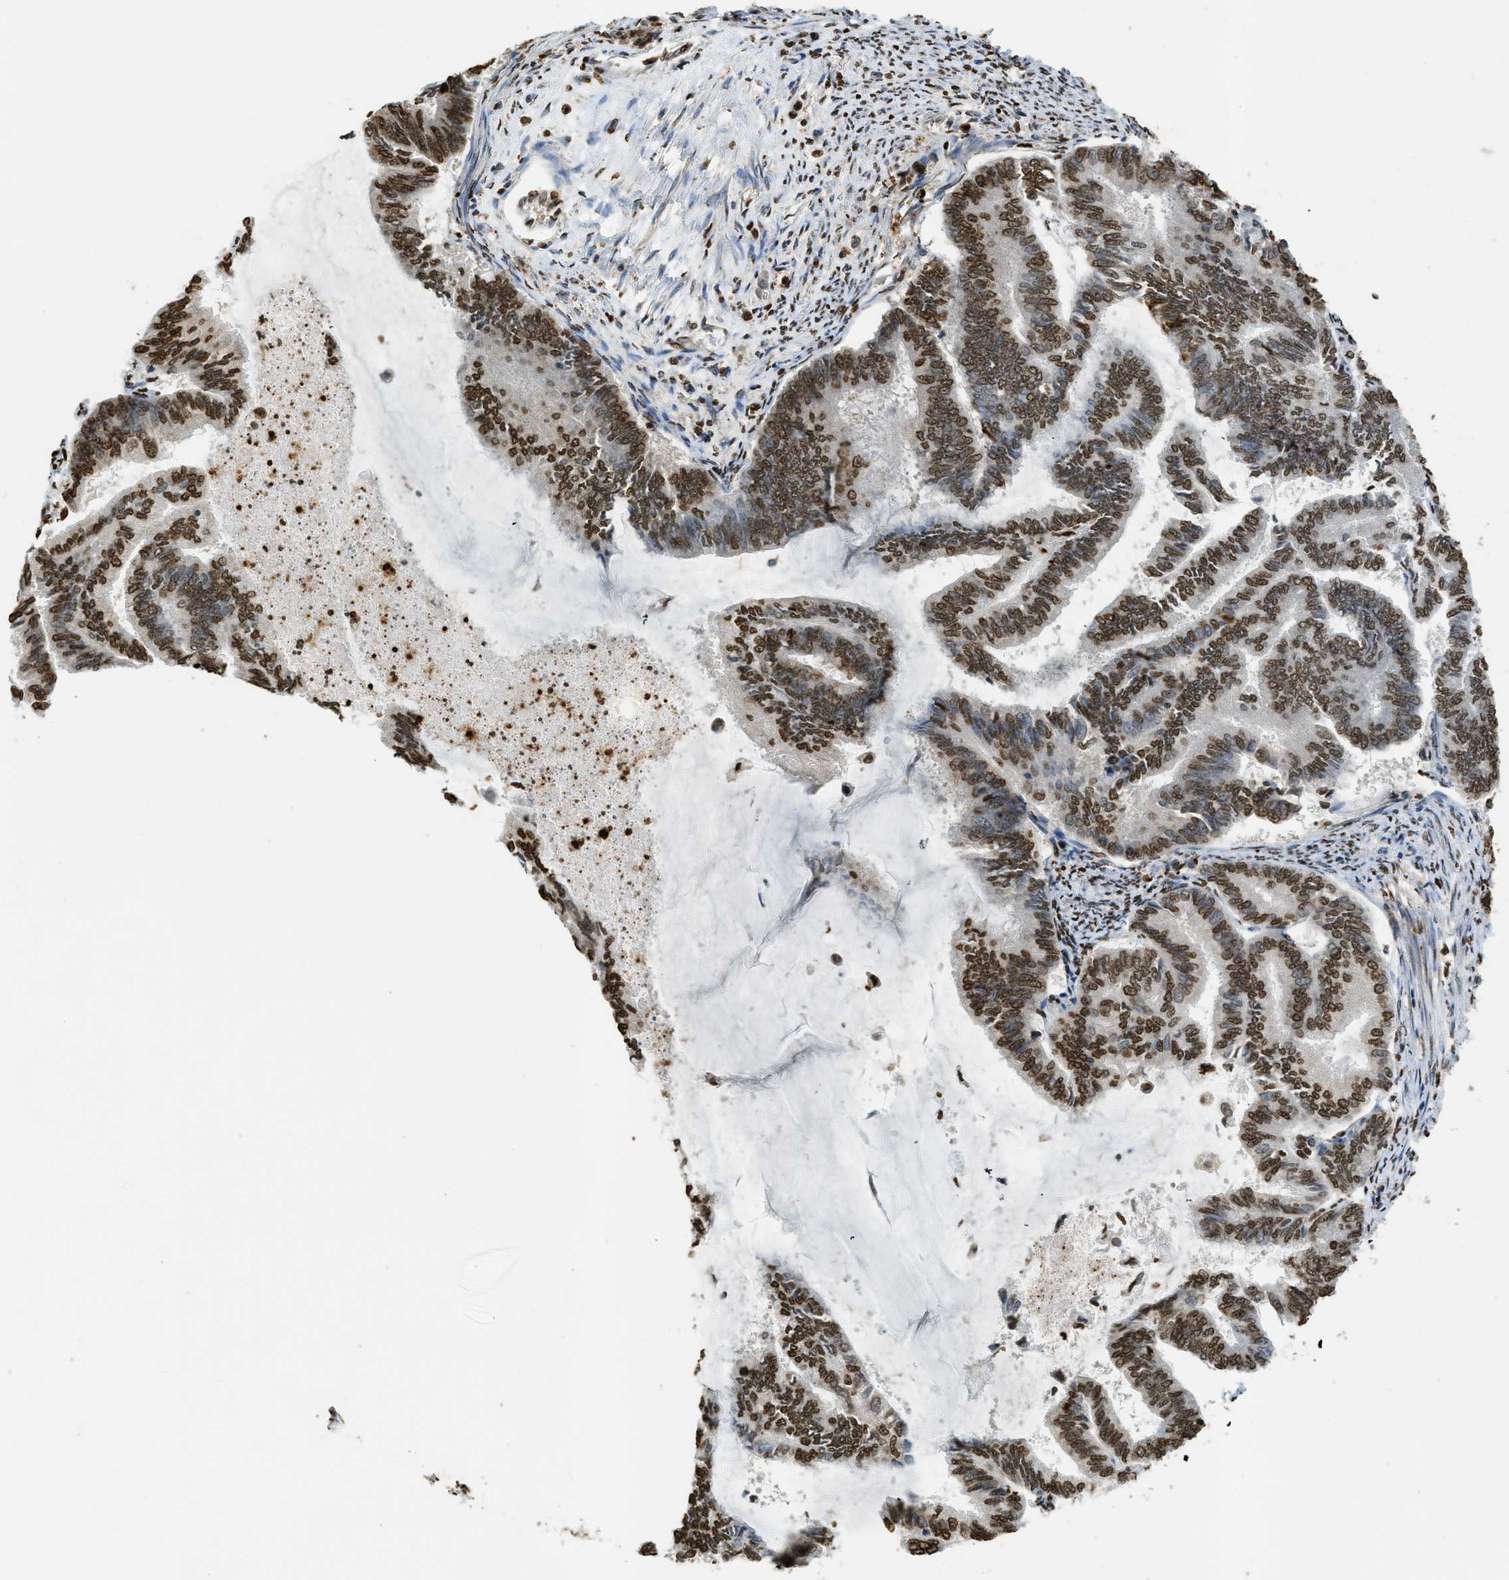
{"staining": {"intensity": "strong", "quantity": ">75%", "location": "nuclear"}, "tissue": "endometrial cancer", "cell_type": "Tumor cells", "image_type": "cancer", "snomed": [{"axis": "morphology", "description": "Adenocarcinoma, NOS"}, {"axis": "topography", "description": "Endometrium"}], "caption": "Protein expression analysis of human adenocarcinoma (endometrial) reveals strong nuclear positivity in approximately >75% of tumor cells.", "gene": "NR5A2", "patient": {"sex": "female", "age": 86}}